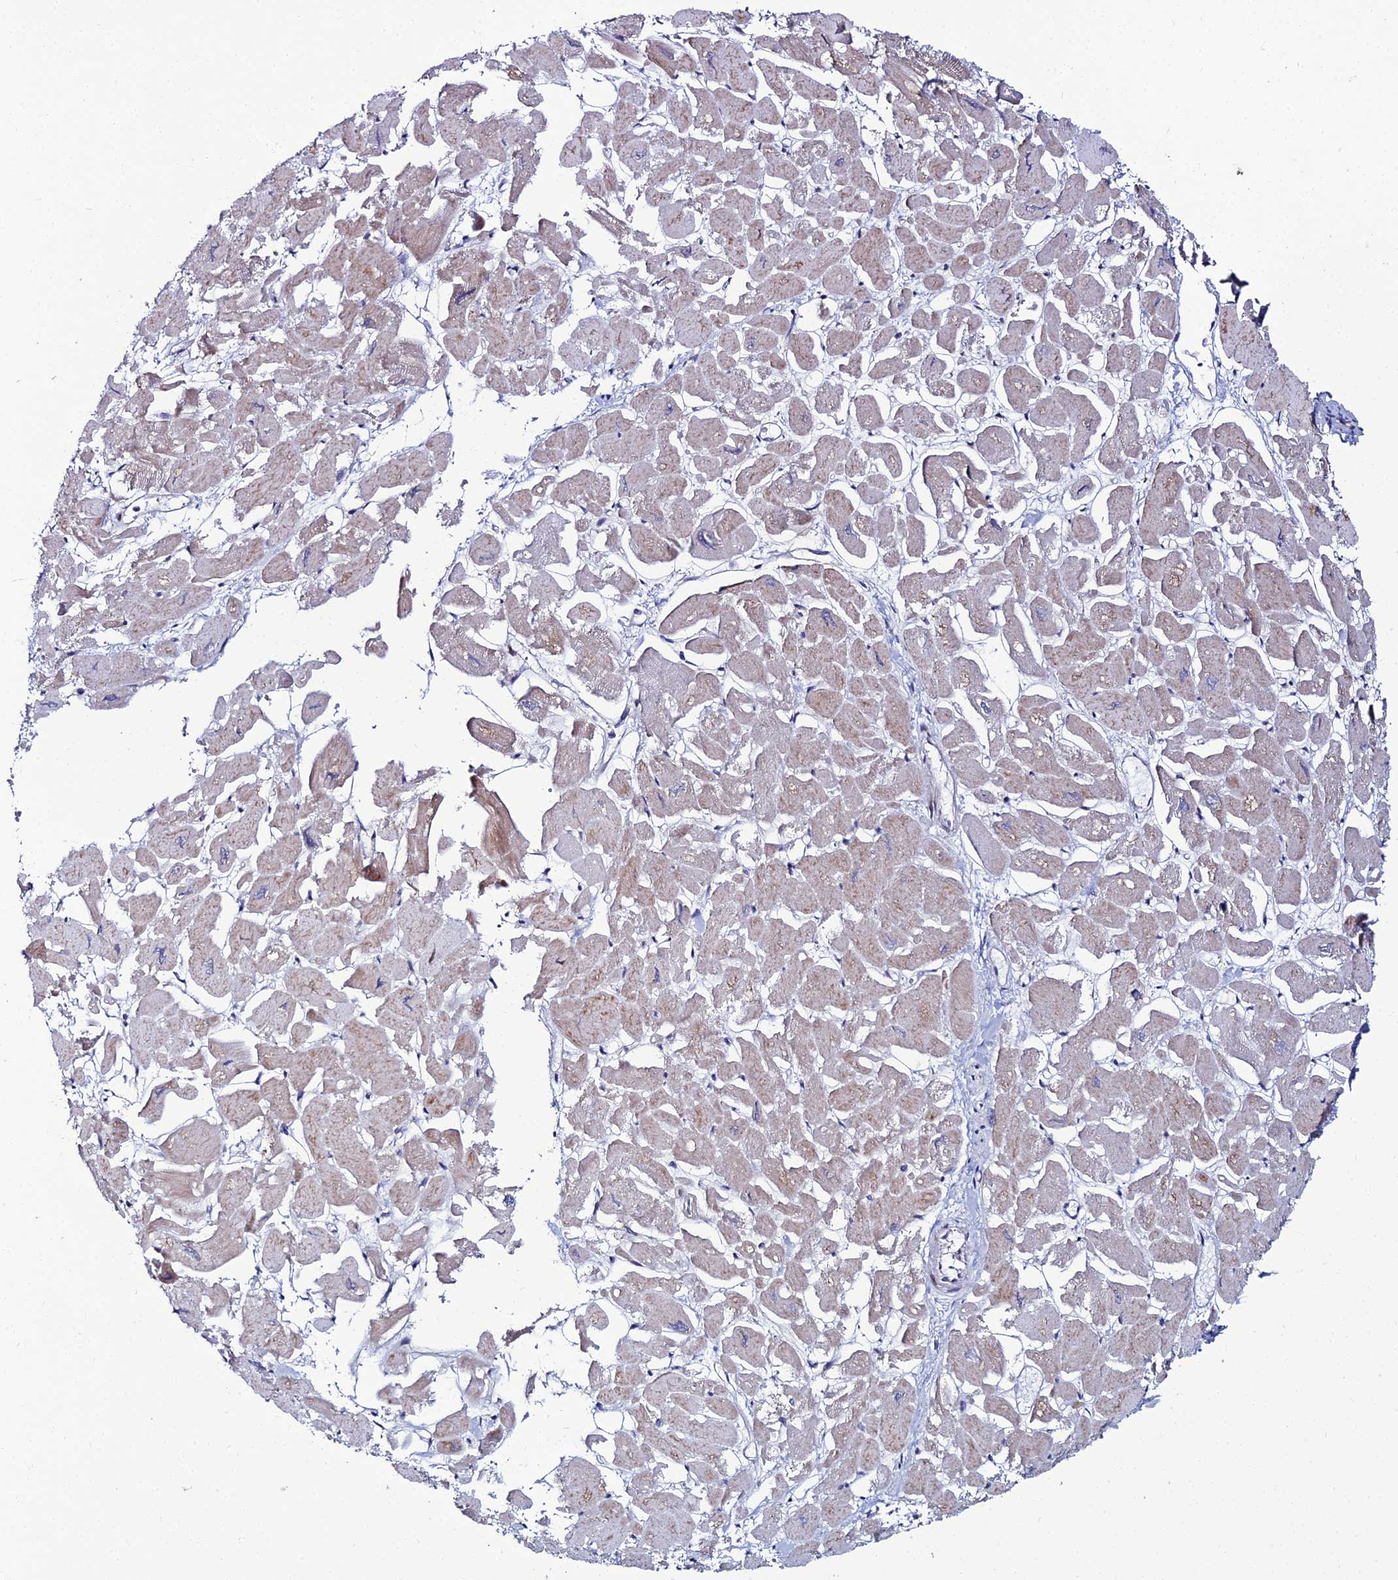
{"staining": {"intensity": "weak", "quantity": "<25%", "location": "cytoplasmic/membranous,nuclear"}, "tissue": "heart muscle", "cell_type": "Cardiomyocytes", "image_type": "normal", "snomed": [{"axis": "morphology", "description": "Normal tissue, NOS"}, {"axis": "topography", "description": "Heart"}], "caption": "Immunohistochemical staining of benign heart muscle displays no significant positivity in cardiomyocytes.", "gene": "TAF9B", "patient": {"sex": "male", "age": 54}}